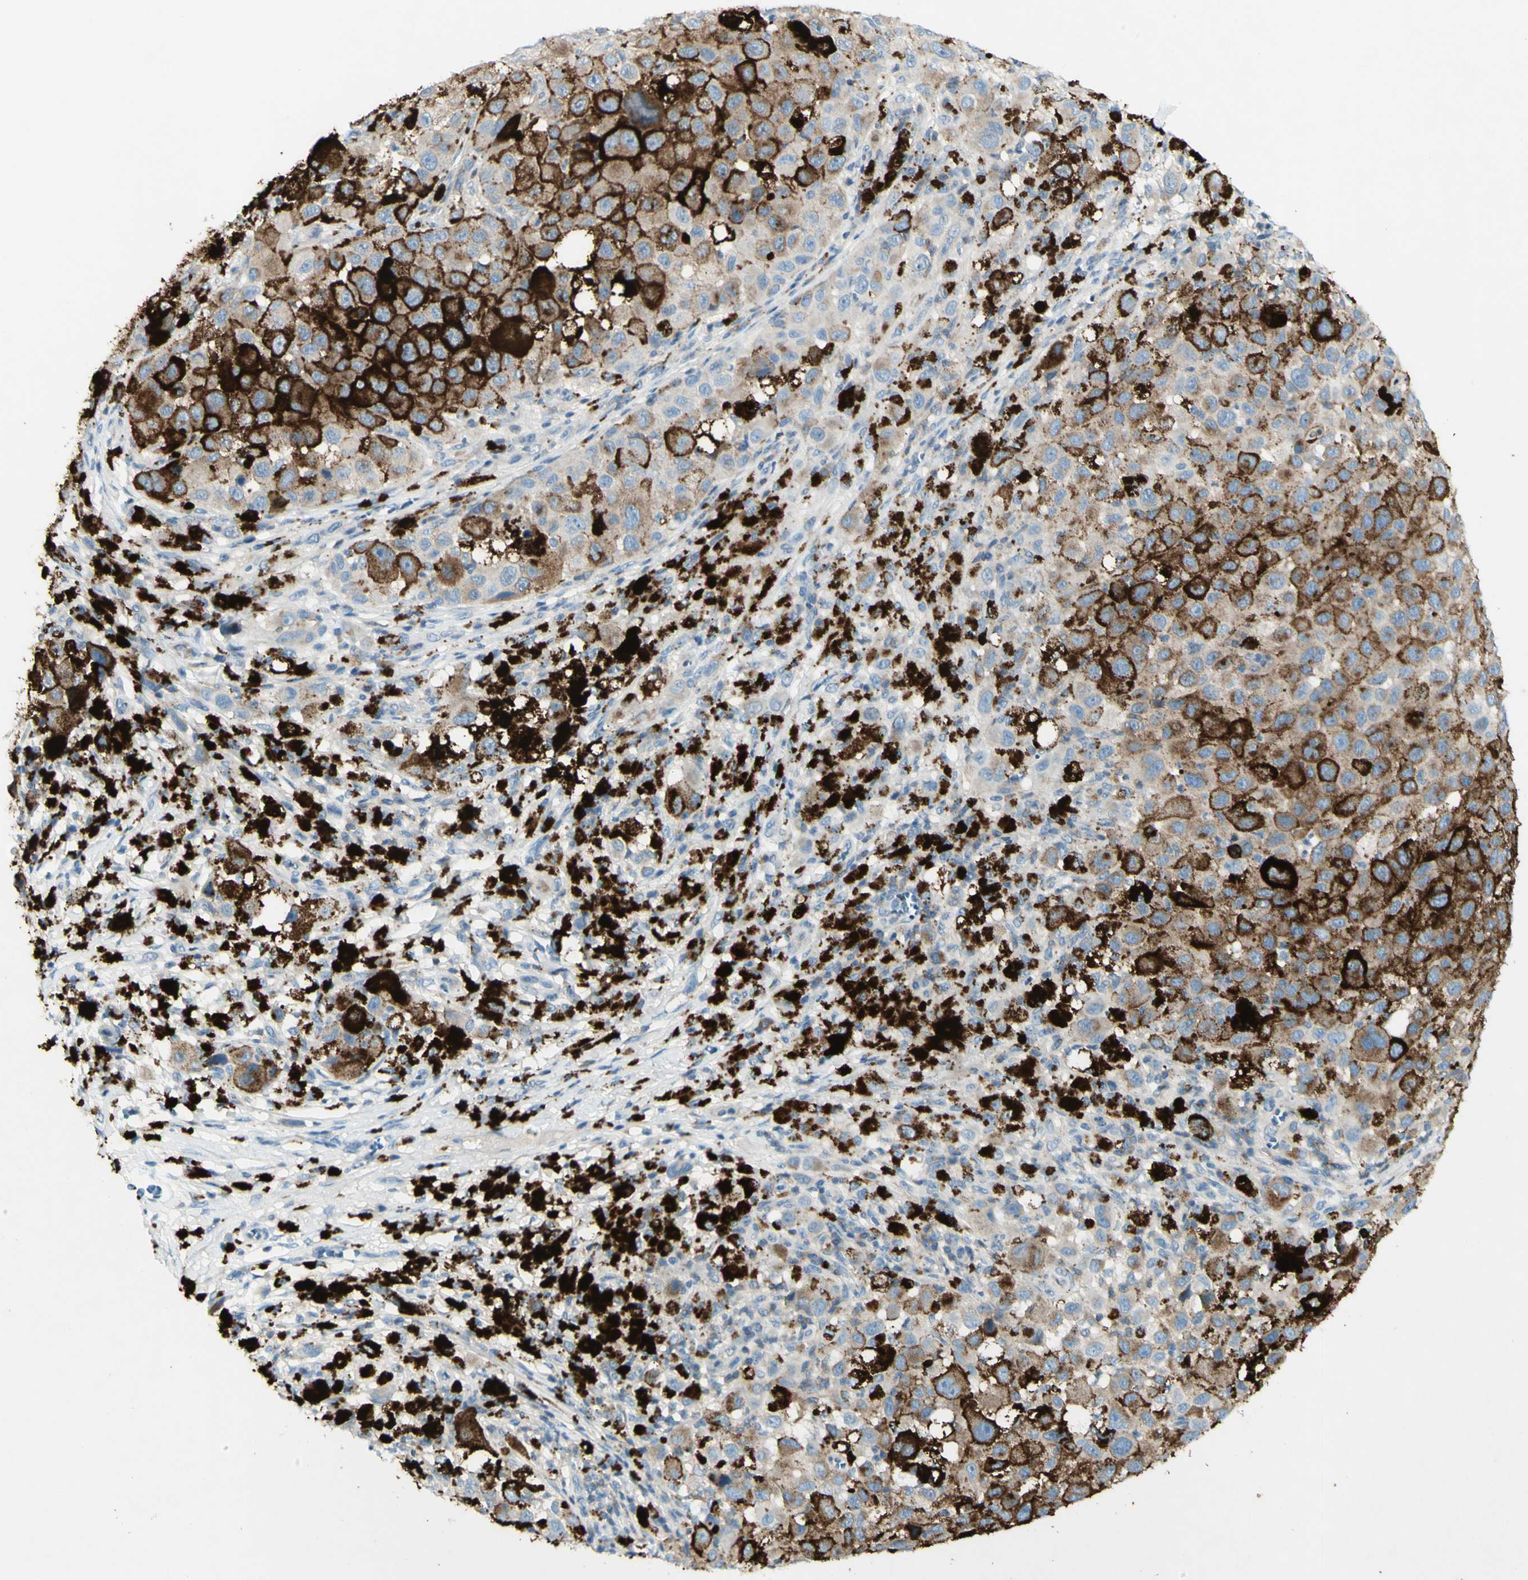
{"staining": {"intensity": "strong", "quantity": "25%-75%", "location": "cytoplasmic/membranous"}, "tissue": "melanoma", "cell_type": "Tumor cells", "image_type": "cancer", "snomed": [{"axis": "morphology", "description": "Malignant melanoma, NOS"}, {"axis": "topography", "description": "Skin"}], "caption": "Immunohistochemical staining of malignant melanoma reveals strong cytoplasmic/membranous protein expression in approximately 25%-75% of tumor cells. The protein of interest is stained brown, and the nuclei are stained in blue (DAB IHC with brightfield microscopy, high magnification).", "gene": "GDF15", "patient": {"sex": "male", "age": 96}}